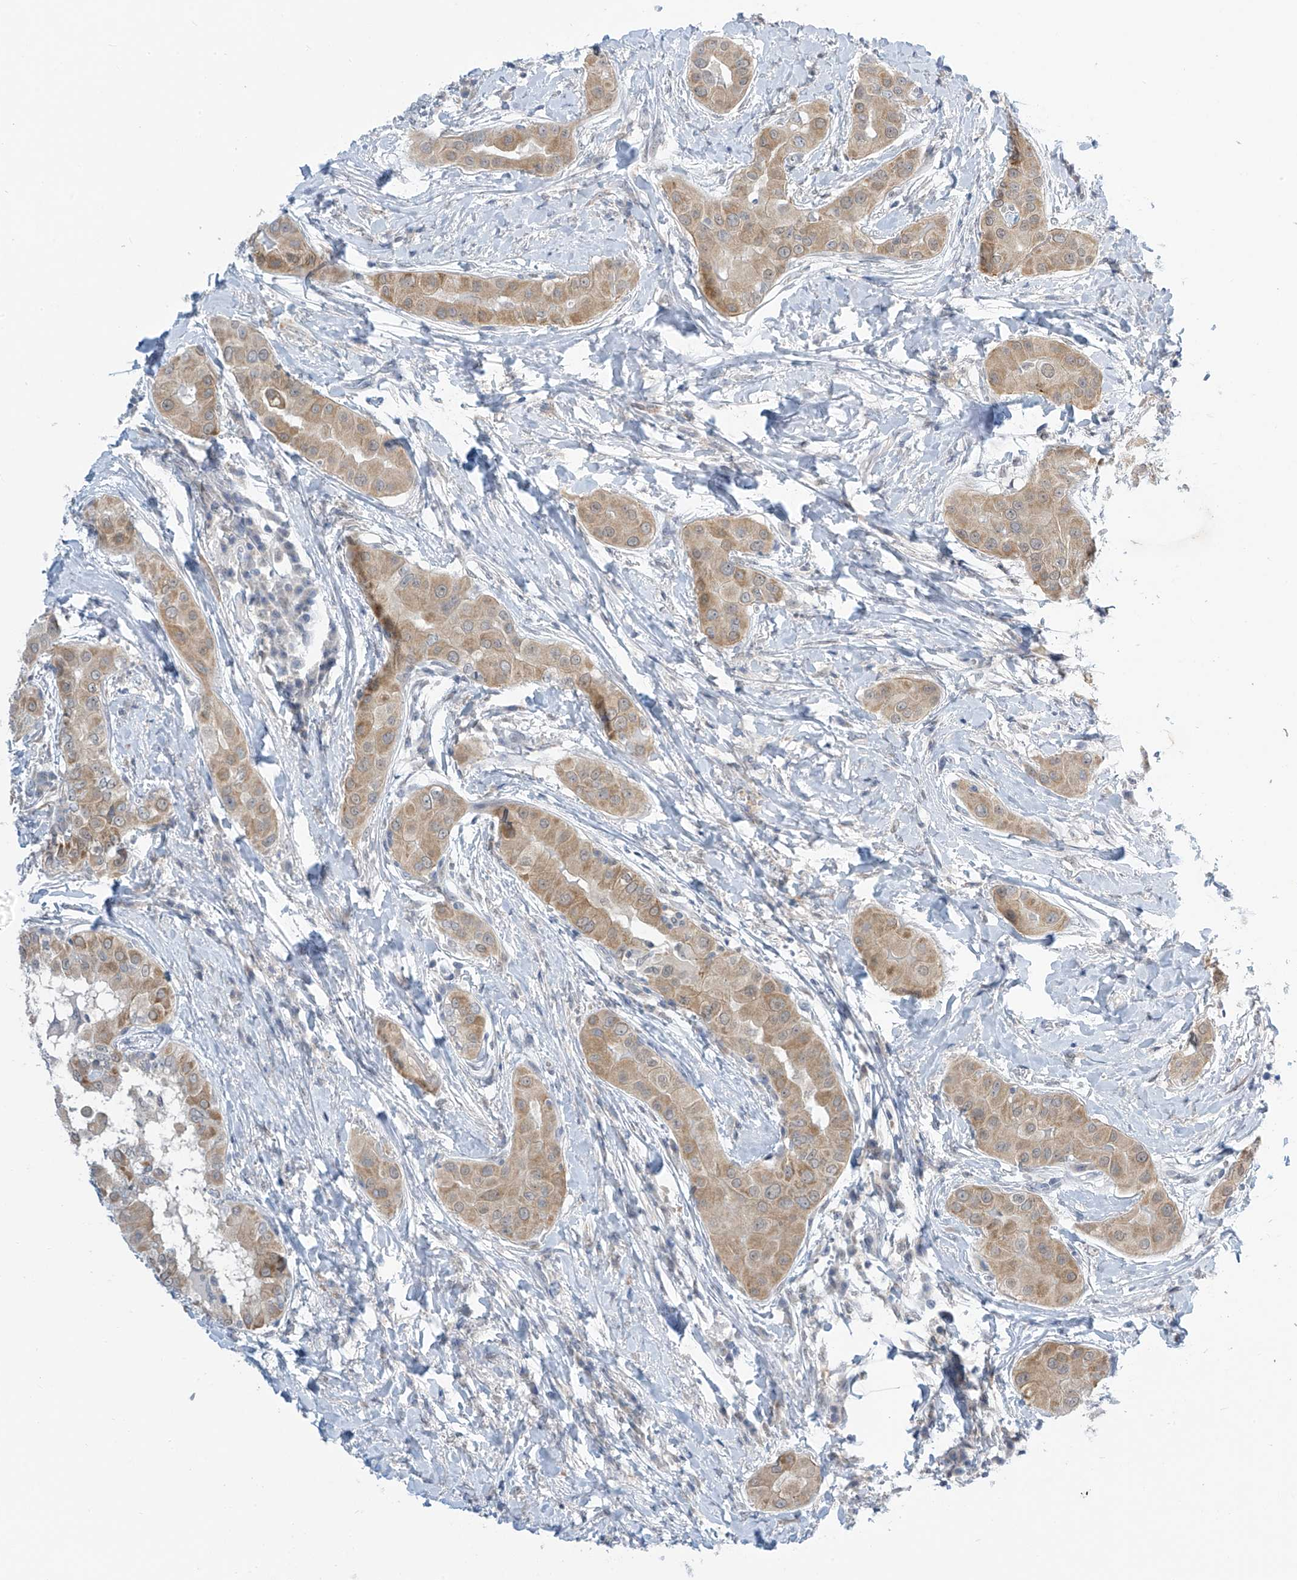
{"staining": {"intensity": "moderate", "quantity": ">75%", "location": "cytoplasmic/membranous"}, "tissue": "thyroid cancer", "cell_type": "Tumor cells", "image_type": "cancer", "snomed": [{"axis": "morphology", "description": "Papillary adenocarcinoma, NOS"}, {"axis": "topography", "description": "Thyroid gland"}], "caption": "Immunohistochemistry (IHC) image of neoplastic tissue: thyroid papillary adenocarcinoma stained using immunohistochemistry (IHC) displays medium levels of moderate protein expression localized specifically in the cytoplasmic/membranous of tumor cells, appearing as a cytoplasmic/membranous brown color.", "gene": "APLF", "patient": {"sex": "male", "age": 33}}